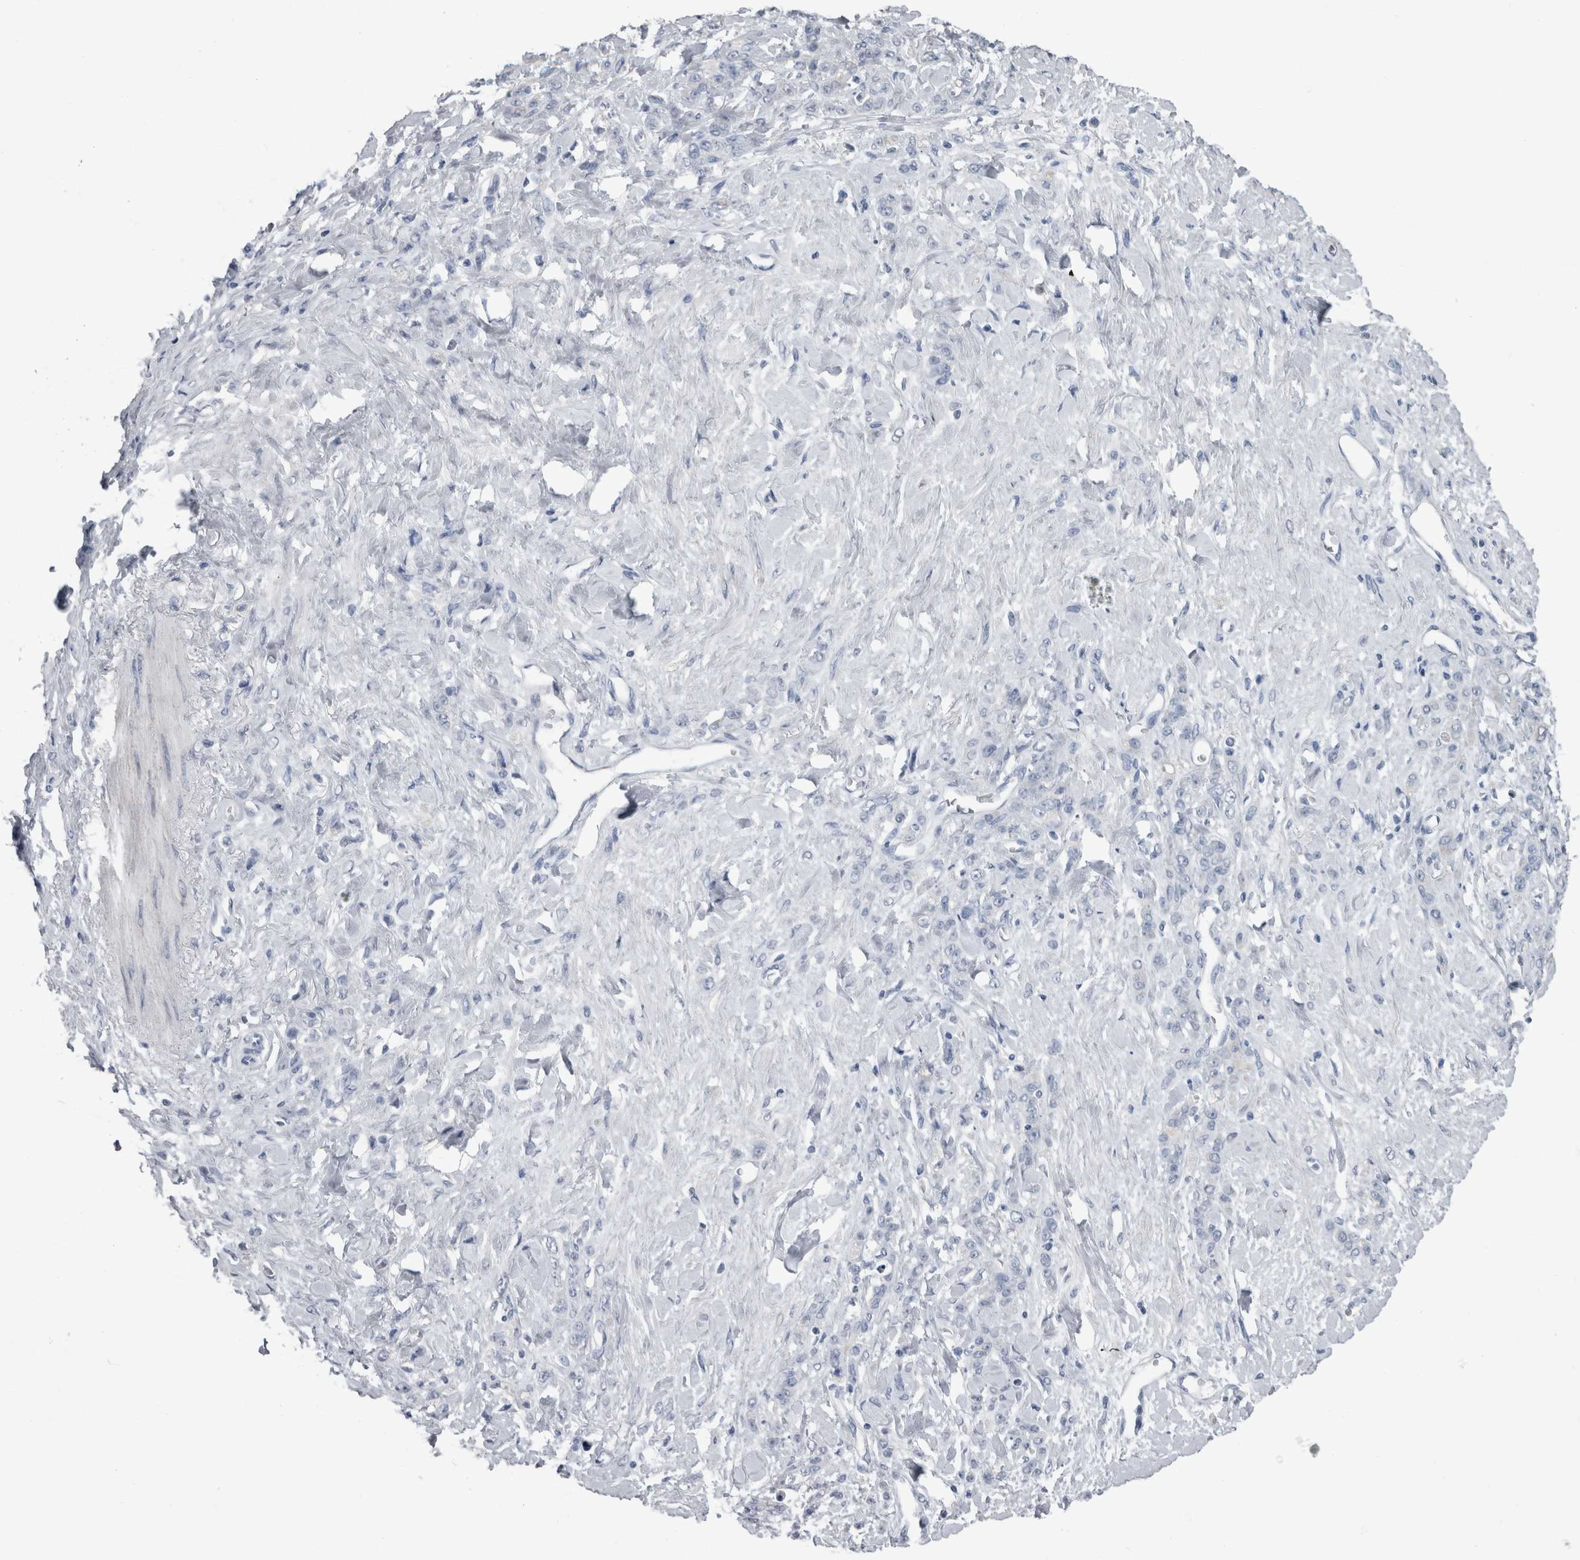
{"staining": {"intensity": "negative", "quantity": "none", "location": "none"}, "tissue": "stomach cancer", "cell_type": "Tumor cells", "image_type": "cancer", "snomed": [{"axis": "morphology", "description": "Adenocarcinoma, NOS"}, {"axis": "topography", "description": "Stomach"}], "caption": "IHC micrograph of neoplastic tissue: human stomach cancer stained with DAB (3,3'-diaminobenzidine) exhibits no significant protein expression in tumor cells. (DAB (3,3'-diaminobenzidine) immunohistochemistry (IHC) with hematoxylin counter stain).", "gene": "MSMB", "patient": {"sex": "male", "age": 82}}